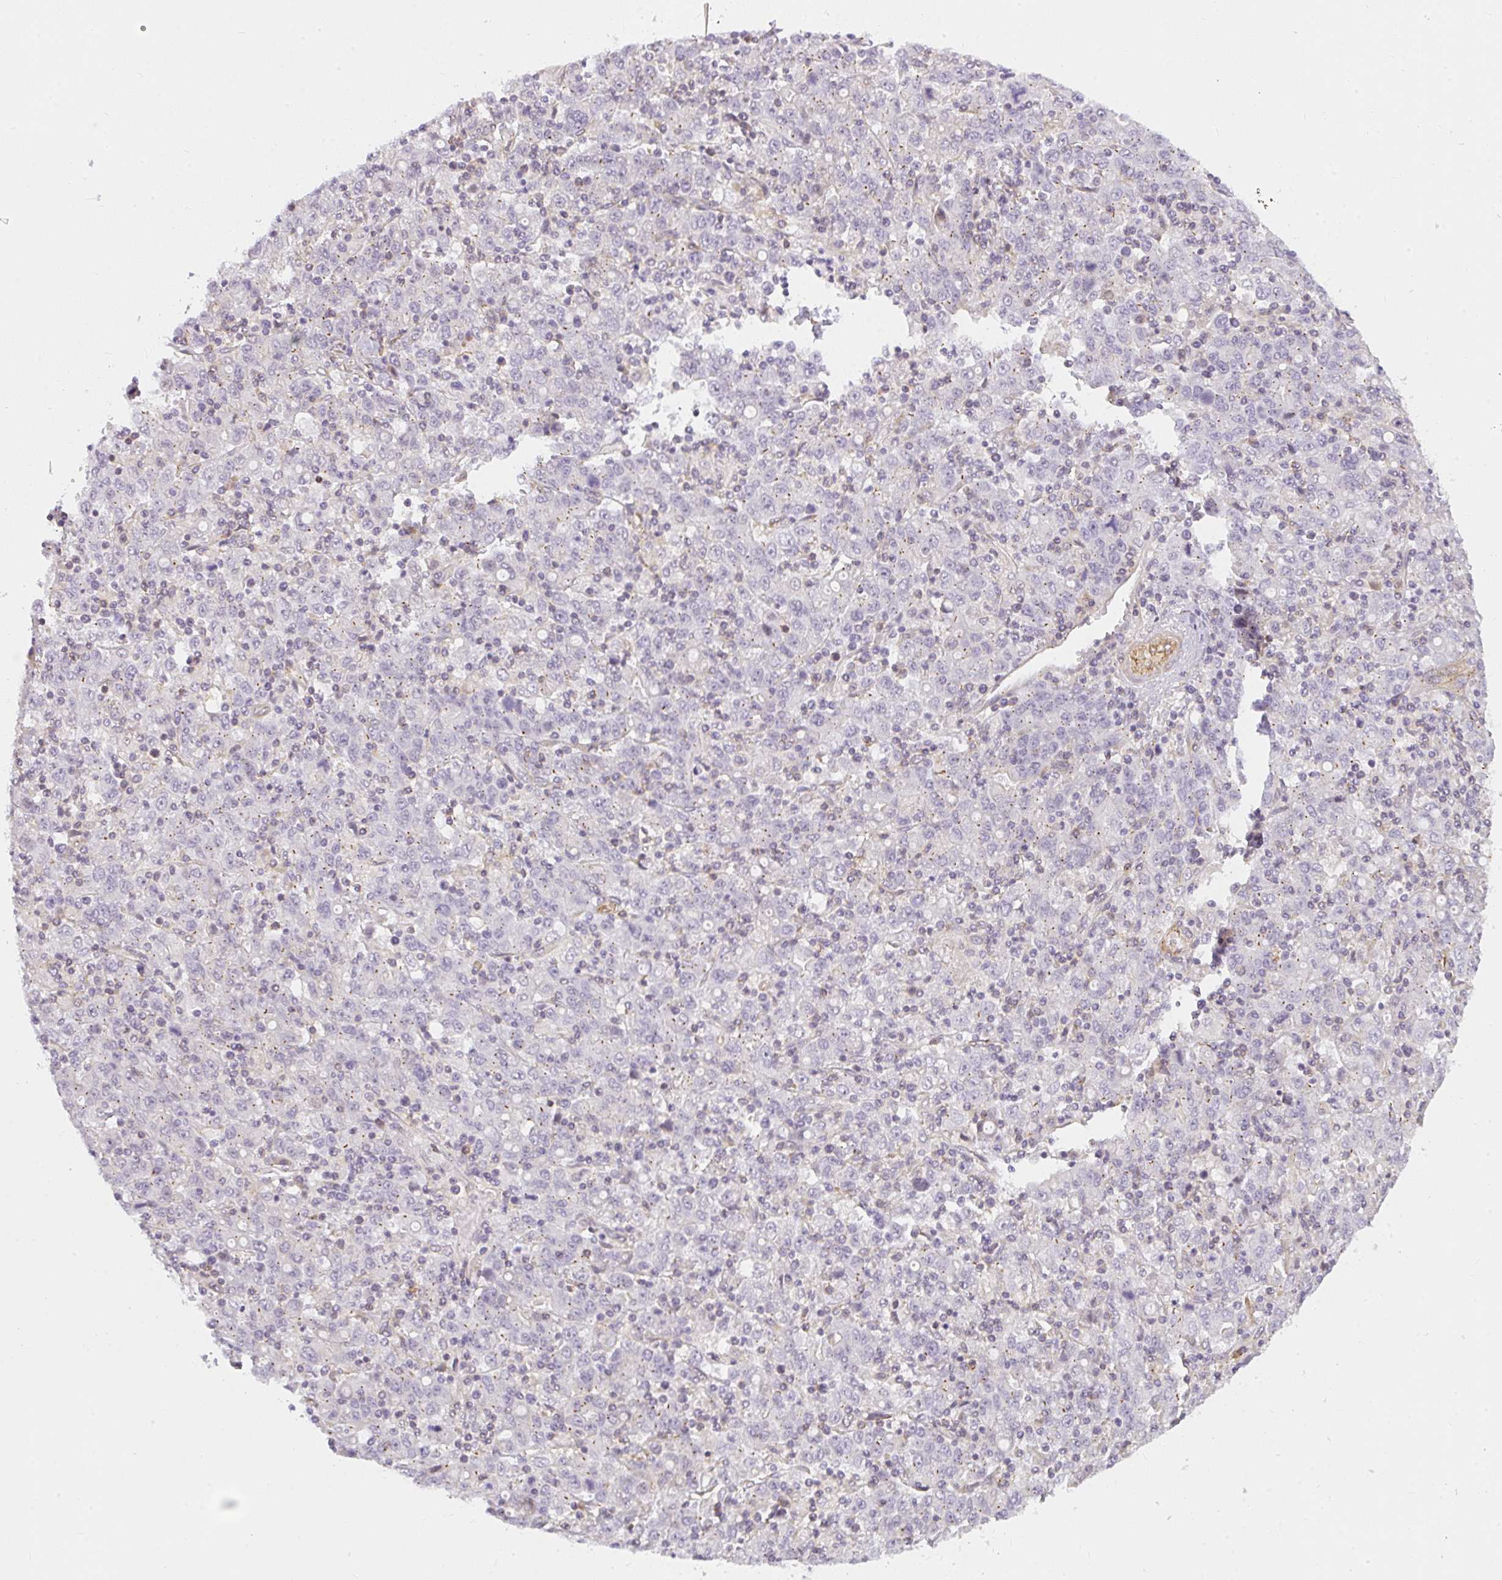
{"staining": {"intensity": "negative", "quantity": "none", "location": "none"}, "tissue": "stomach cancer", "cell_type": "Tumor cells", "image_type": "cancer", "snomed": [{"axis": "morphology", "description": "Adenocarcinoma, NOS"}, {"axis": "topography", "description": "Stomach, upper"}], "caption": "DAB (3,3'-diaminobenzidine) immunohistochemical staining of human stomach cancer exhibits no significant positivity in tumor cells.", "gene": "SULF1", "patient": {"sex": "male", "age": 69}}